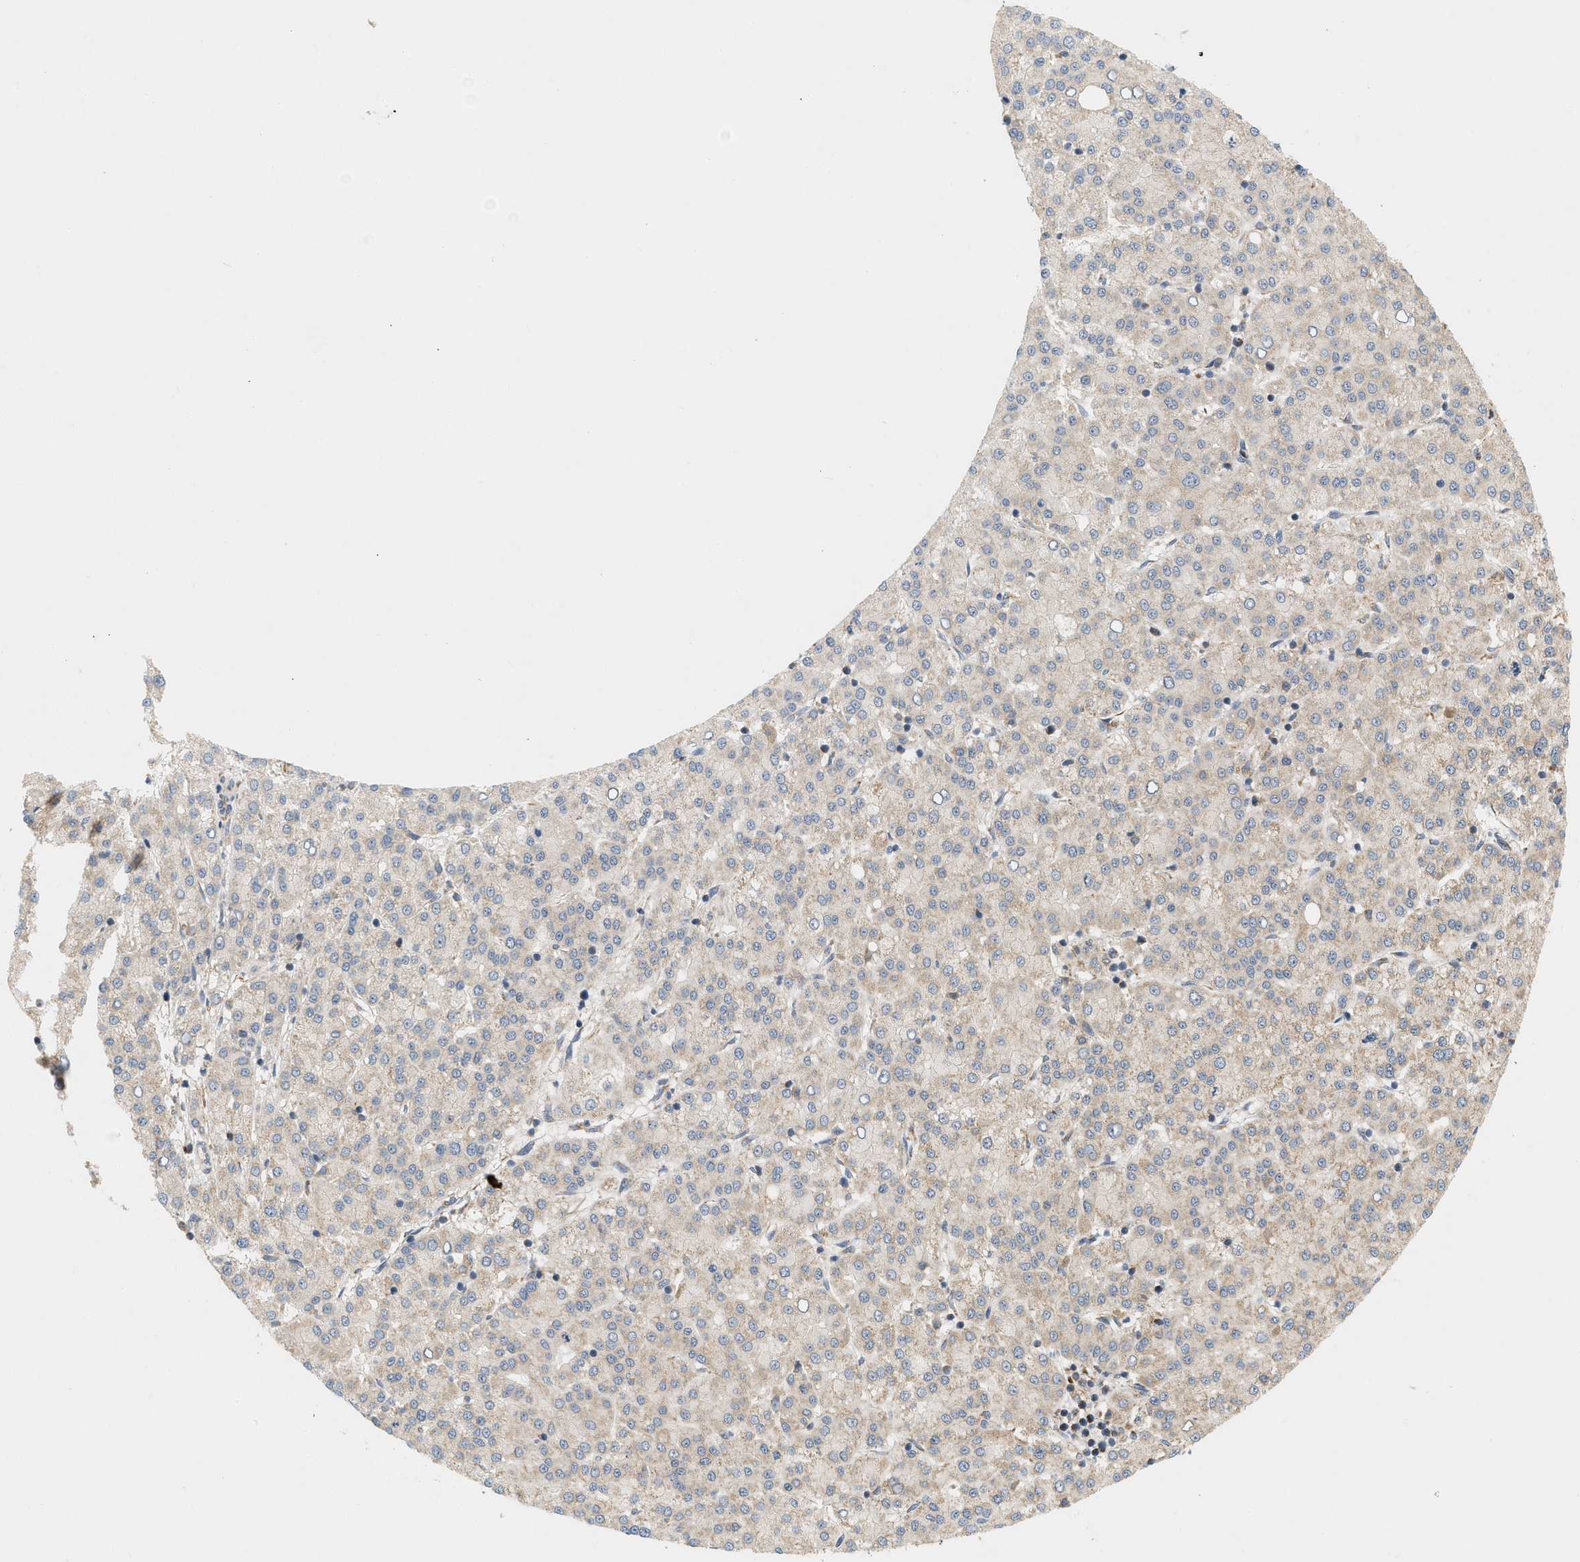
{"staining": {"intensity": "weak", "quantity": "<25%", "location": "cytoplasmic/membranous"}, "tissue": "liver cancer", "cell_type": "Tumor cells", "image_type": "cancer", "snomed": [{"axis": "morphology", "description": "Carcinoma, Hepatocellular, NOS"}, {"axis": "topography", "description": "Liver"}], "caption": "Immunohistochemistry (IHC) histopathology image of neoplastic tissue: liver cancer (hepatocellular carcinoma) stained with DAB demonstrates no significant protein positivity in tumor cells.", "gene": "MCU", "patient": {"sex": "female", "age": 58}}